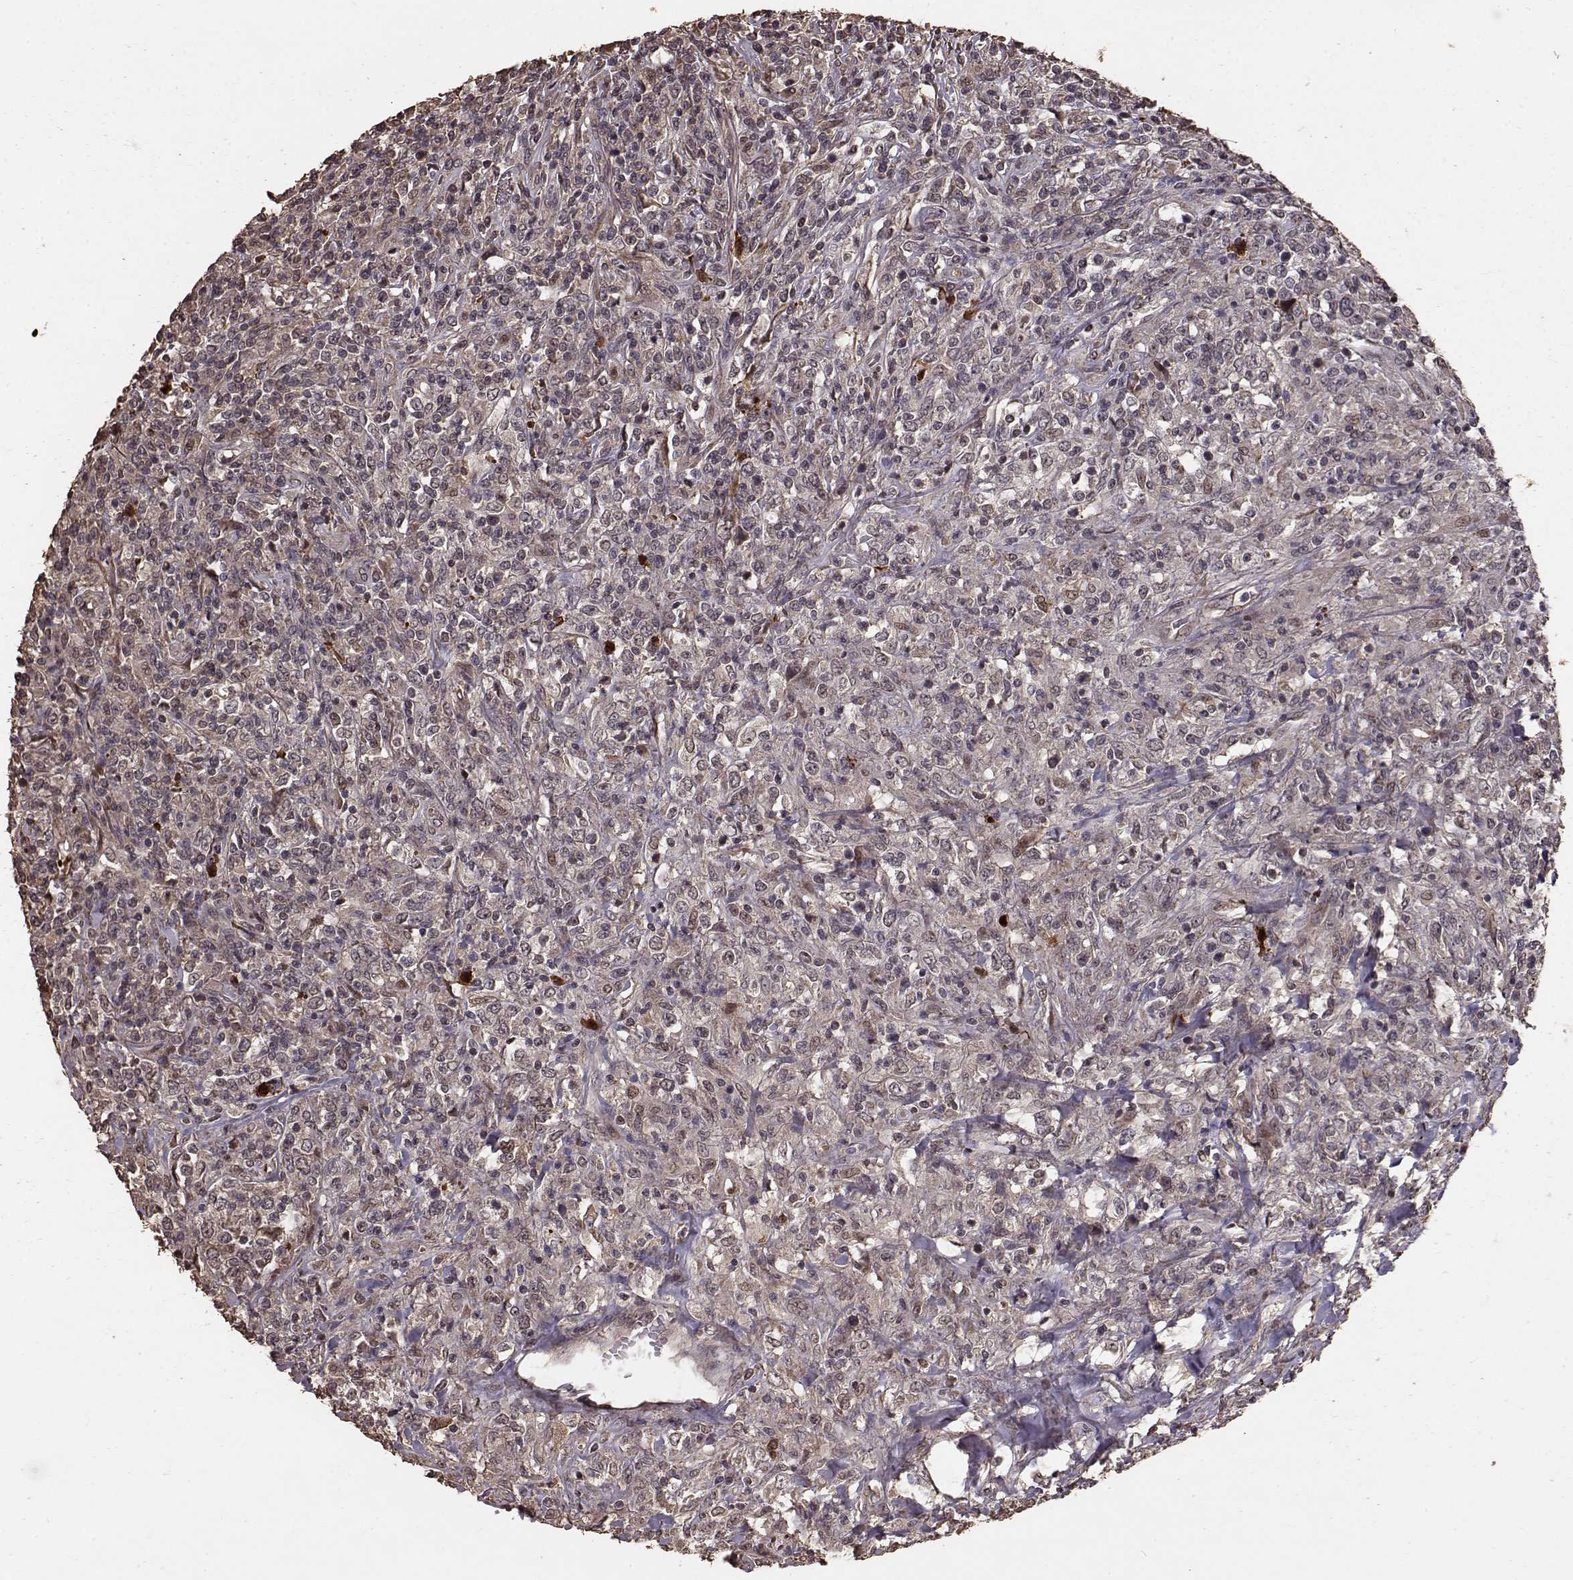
{"staining": {"intensity": "moderate", "quantity": "25%-75%", "location": "cytoplasmic/membranous"}, "tissue": "lymphoma", "cell_type": "Tumor cells", "image_type": "cancer", "snomed": [{"axis": "morphology", "description": "Malignant lymphoma, non-Hodgkin's type, High grade"}, {"axis": "topography", "description": "Lung"}], "caption": "Protein expression analysis of lymphoma demonstrates moderate cytoplasmic/membranous expression in about 25%-75% of tumor cells.", "gene": "USP15", "patient": {"sex": "male", "age": 79}}